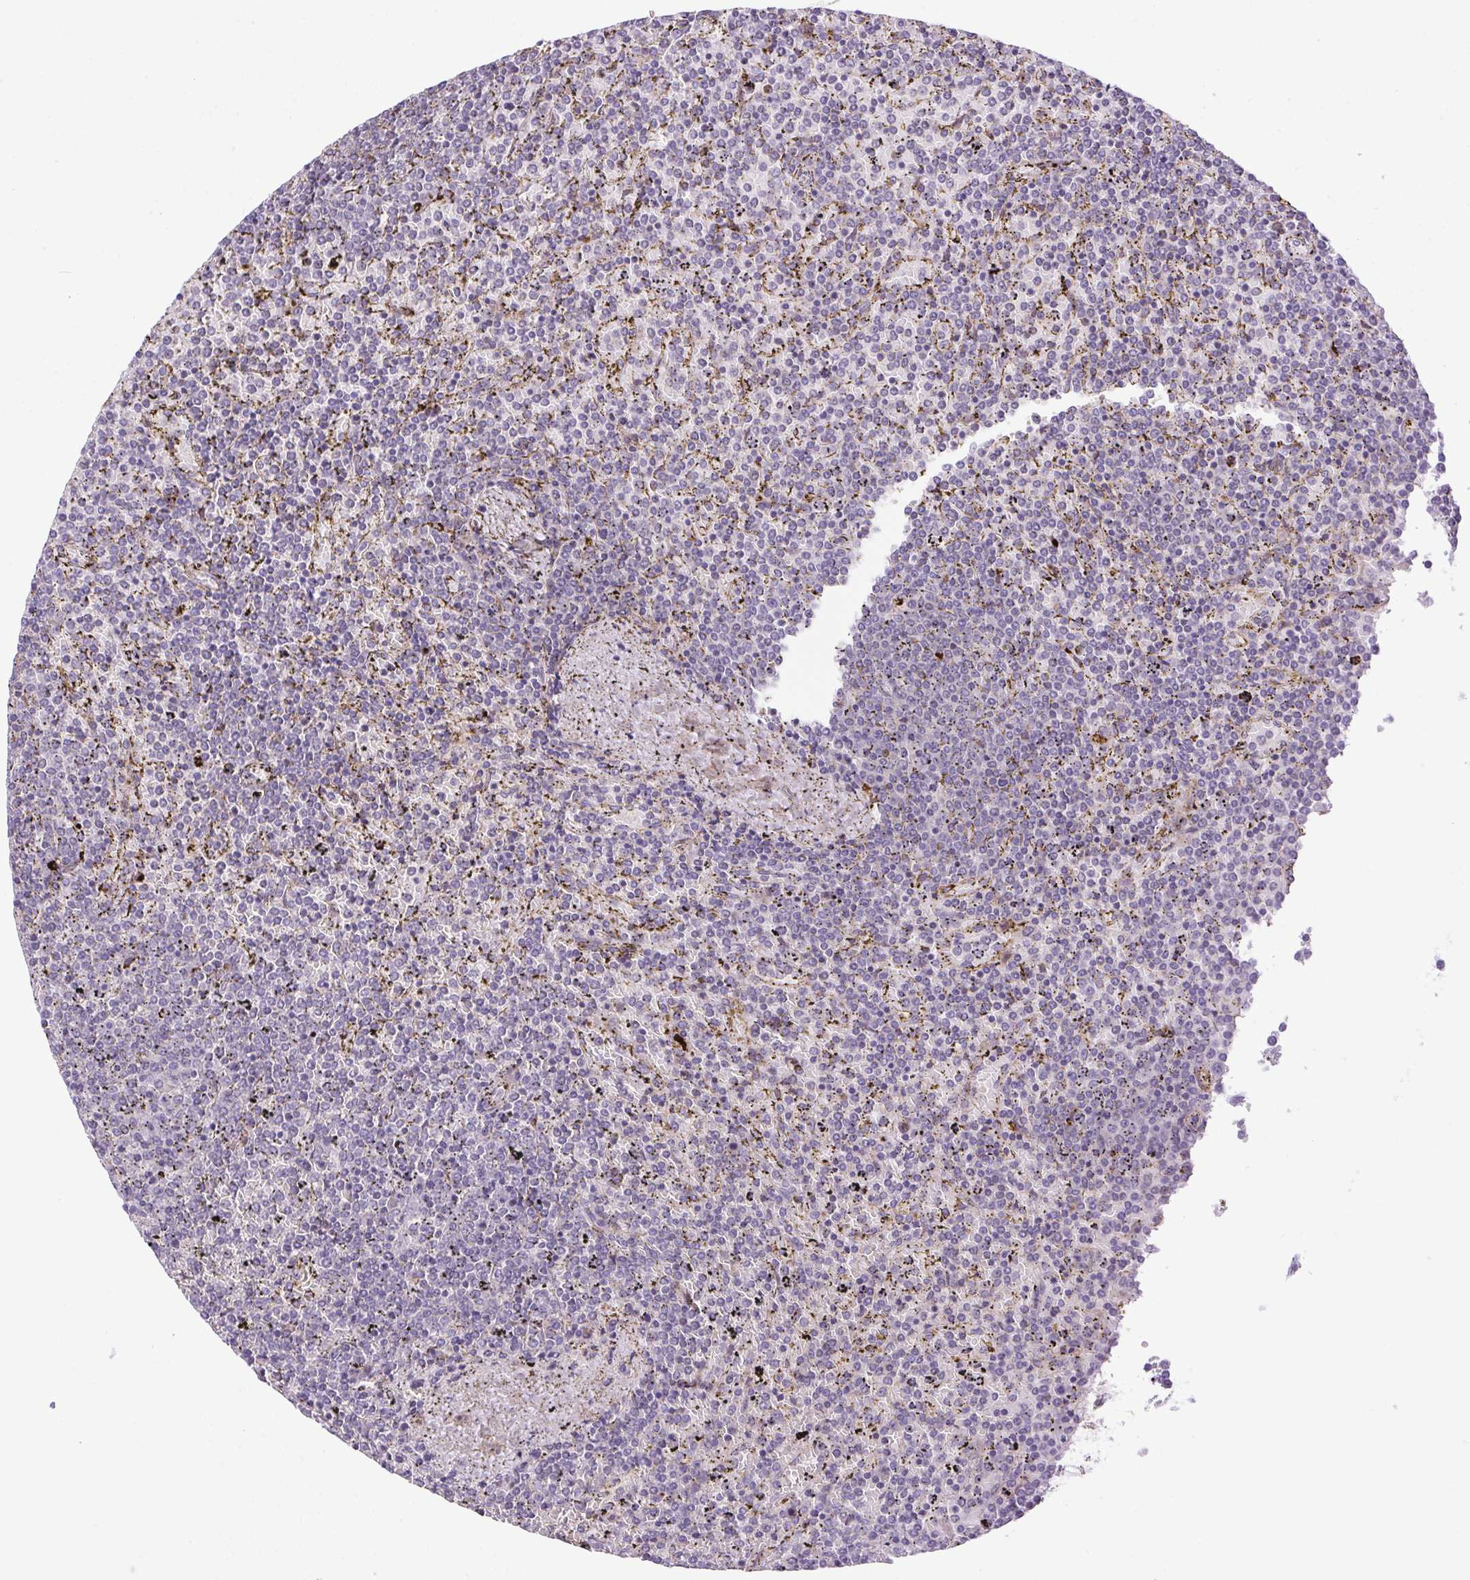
{"staining": {"intensity": "negative", "quantity": "none", "location": "none"}, "tissue": "lymphoma", "cell_type": "Tumor cells", "image_type": "cancer", "snomed": [{"axis": "morphology", "description": "Malignant lymphoma, non-Hodgkin's type, Low grade"}, {"axis": "topography", "description": "Spleen"}], "caption": "The micrograph reveals no significant positivity in tumor cells of lymphoma.", "gene": "LRRTM1", "patient": {"sex": "female", "age": 77}}